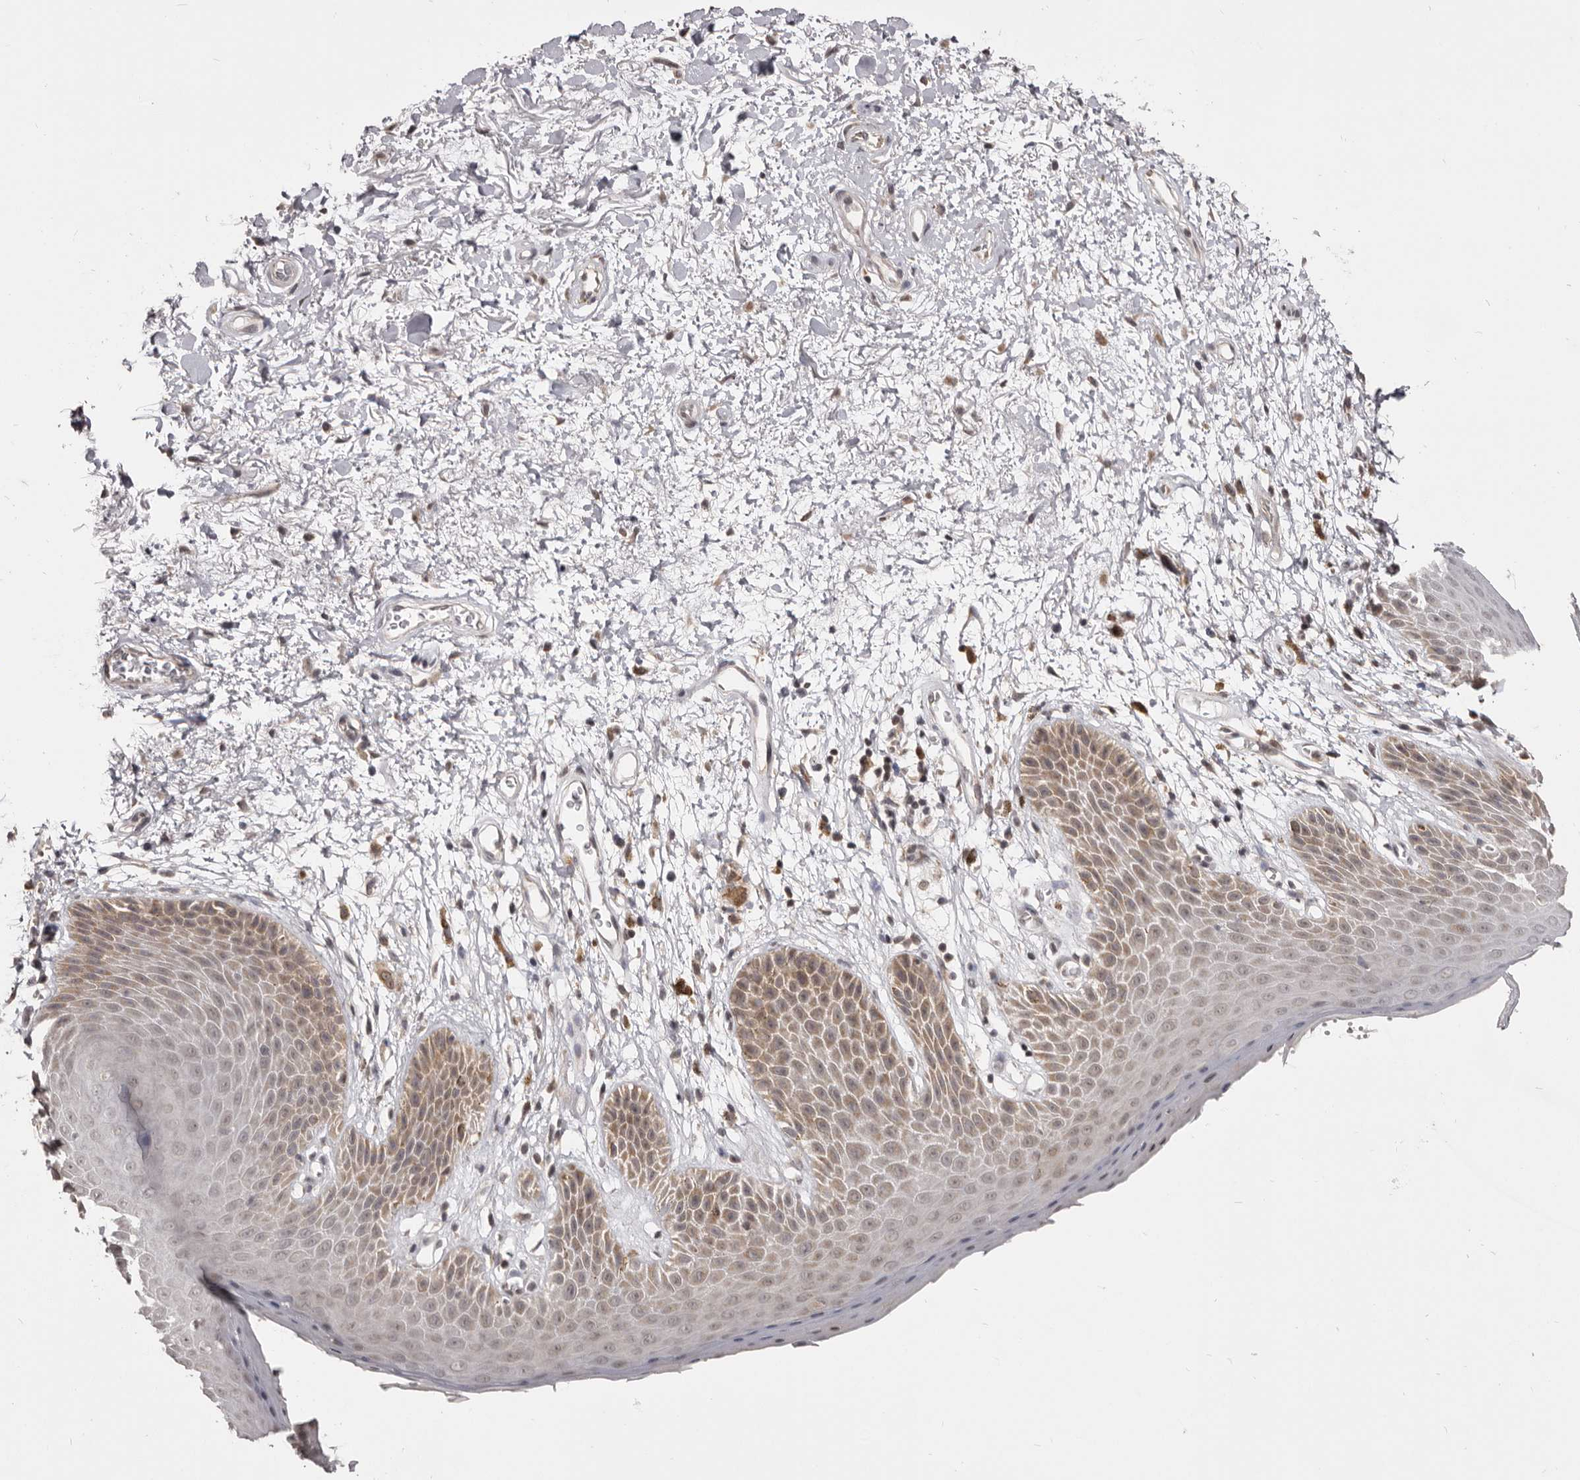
{"staining": {"intensity": "moderate", "quantity": "25%-75%", "location": "cytoplasmic/membranous,nuclear"}, "tissue": "skin", "cell_type": "Epidermal cells", "image_type": "normal", "snomed": [{"axis": "morphology", "description": "Normal tissue, NOS"}, {"axis": "topography", "description": "Anal"}], "caption": "IHC (DAB (3,3'-diaminobenzidine)) staining of benign human skin displays moderate cytoplasmic/membranous,nuclear protein expression in approximately 25%-75% of epidermal cells.", "gene": "THUMPD1", "patient": {"sex": "male", "age": 74}}